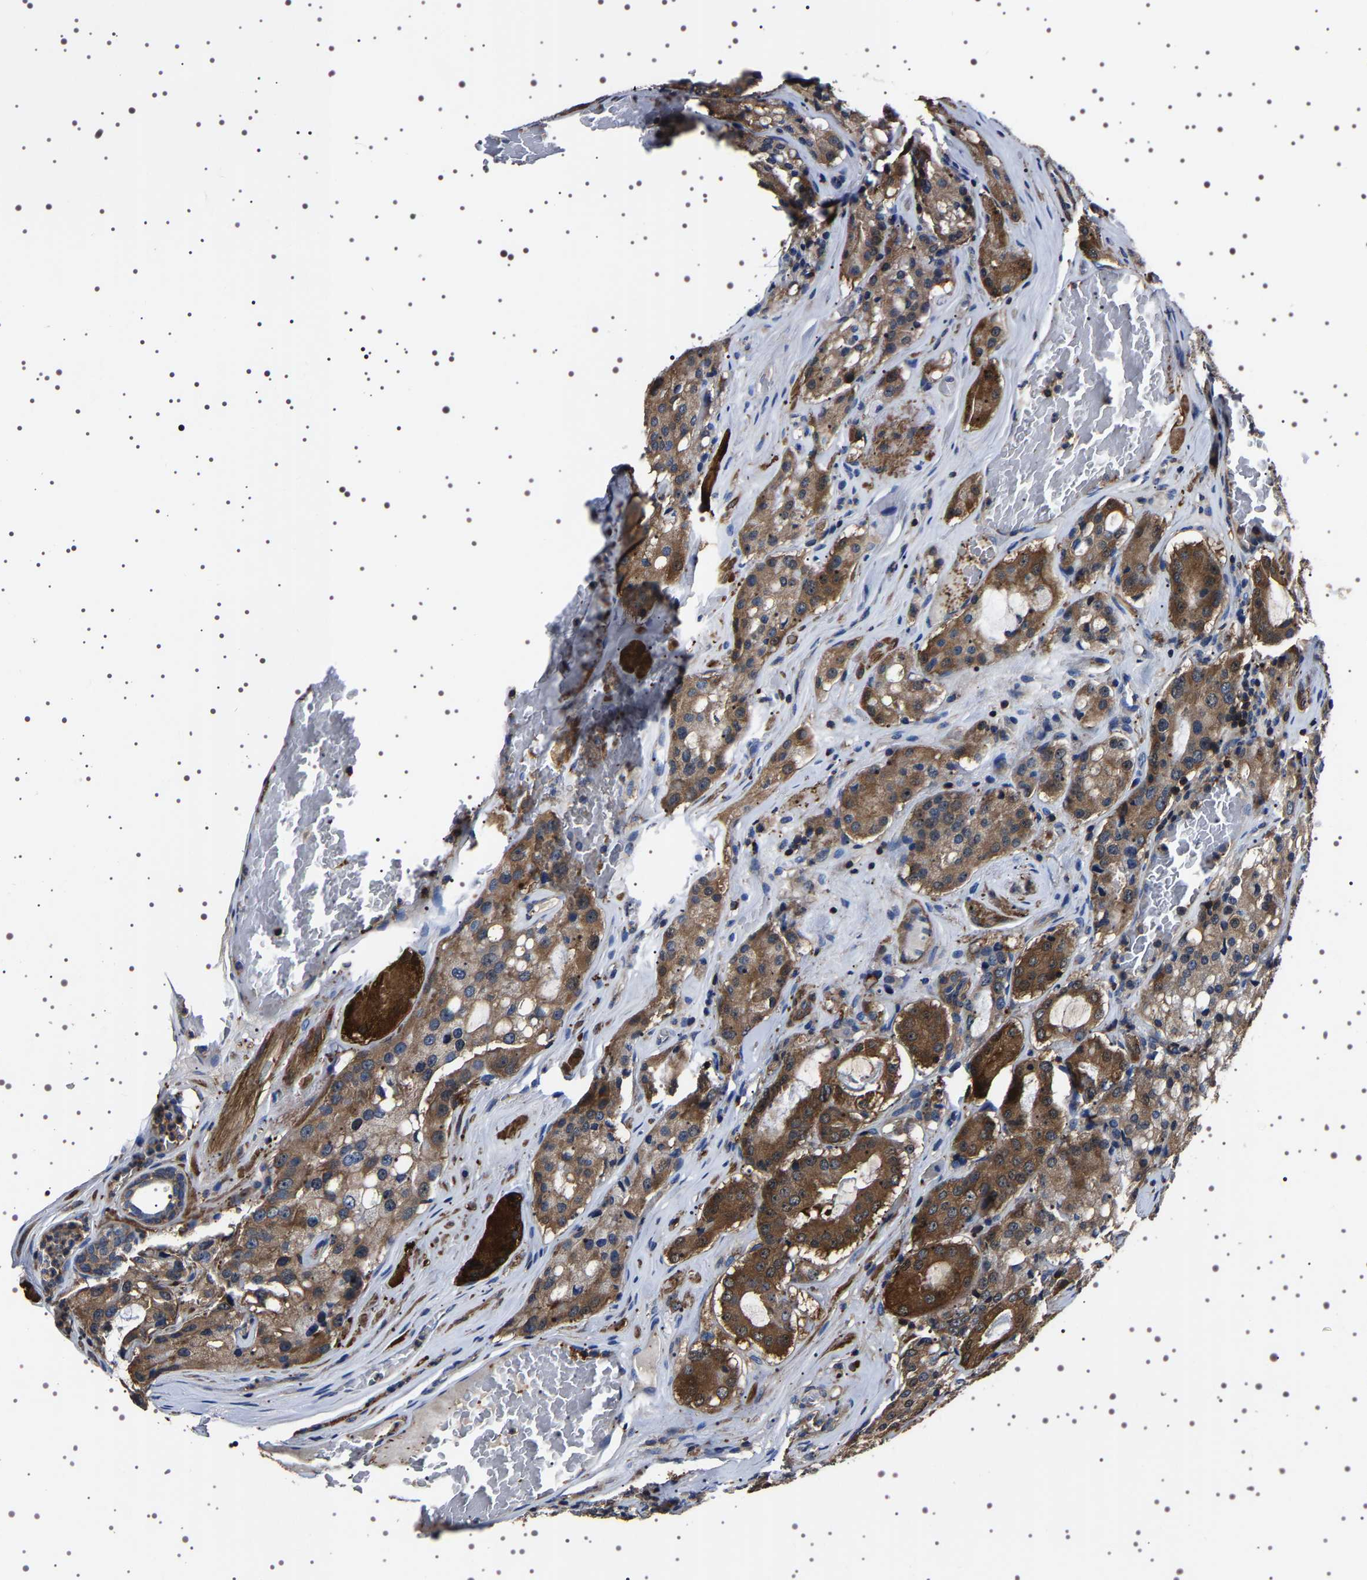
{"staining": {"intensity": "moderate", "quantity": ">75%", "location": "cytoplasmic/membranous"}, "tissue": "prostate cancer", "cell_type": "Tumor cells", "image_type": "cancer", "snomed": [{"axis": "morphology", "description": "Adenocarcinoma, Medium grade"}, {"axis": "topography", "description": "Prostate"}], "caption": "The immunohistochemical stain shows moderate cytoplasmic/membranous expression in tumor cells of medium-grade adenocarcinoma (prostate) tissue.", "gene": "WDR1", "patient": {"sex": "male", "age": 72}}